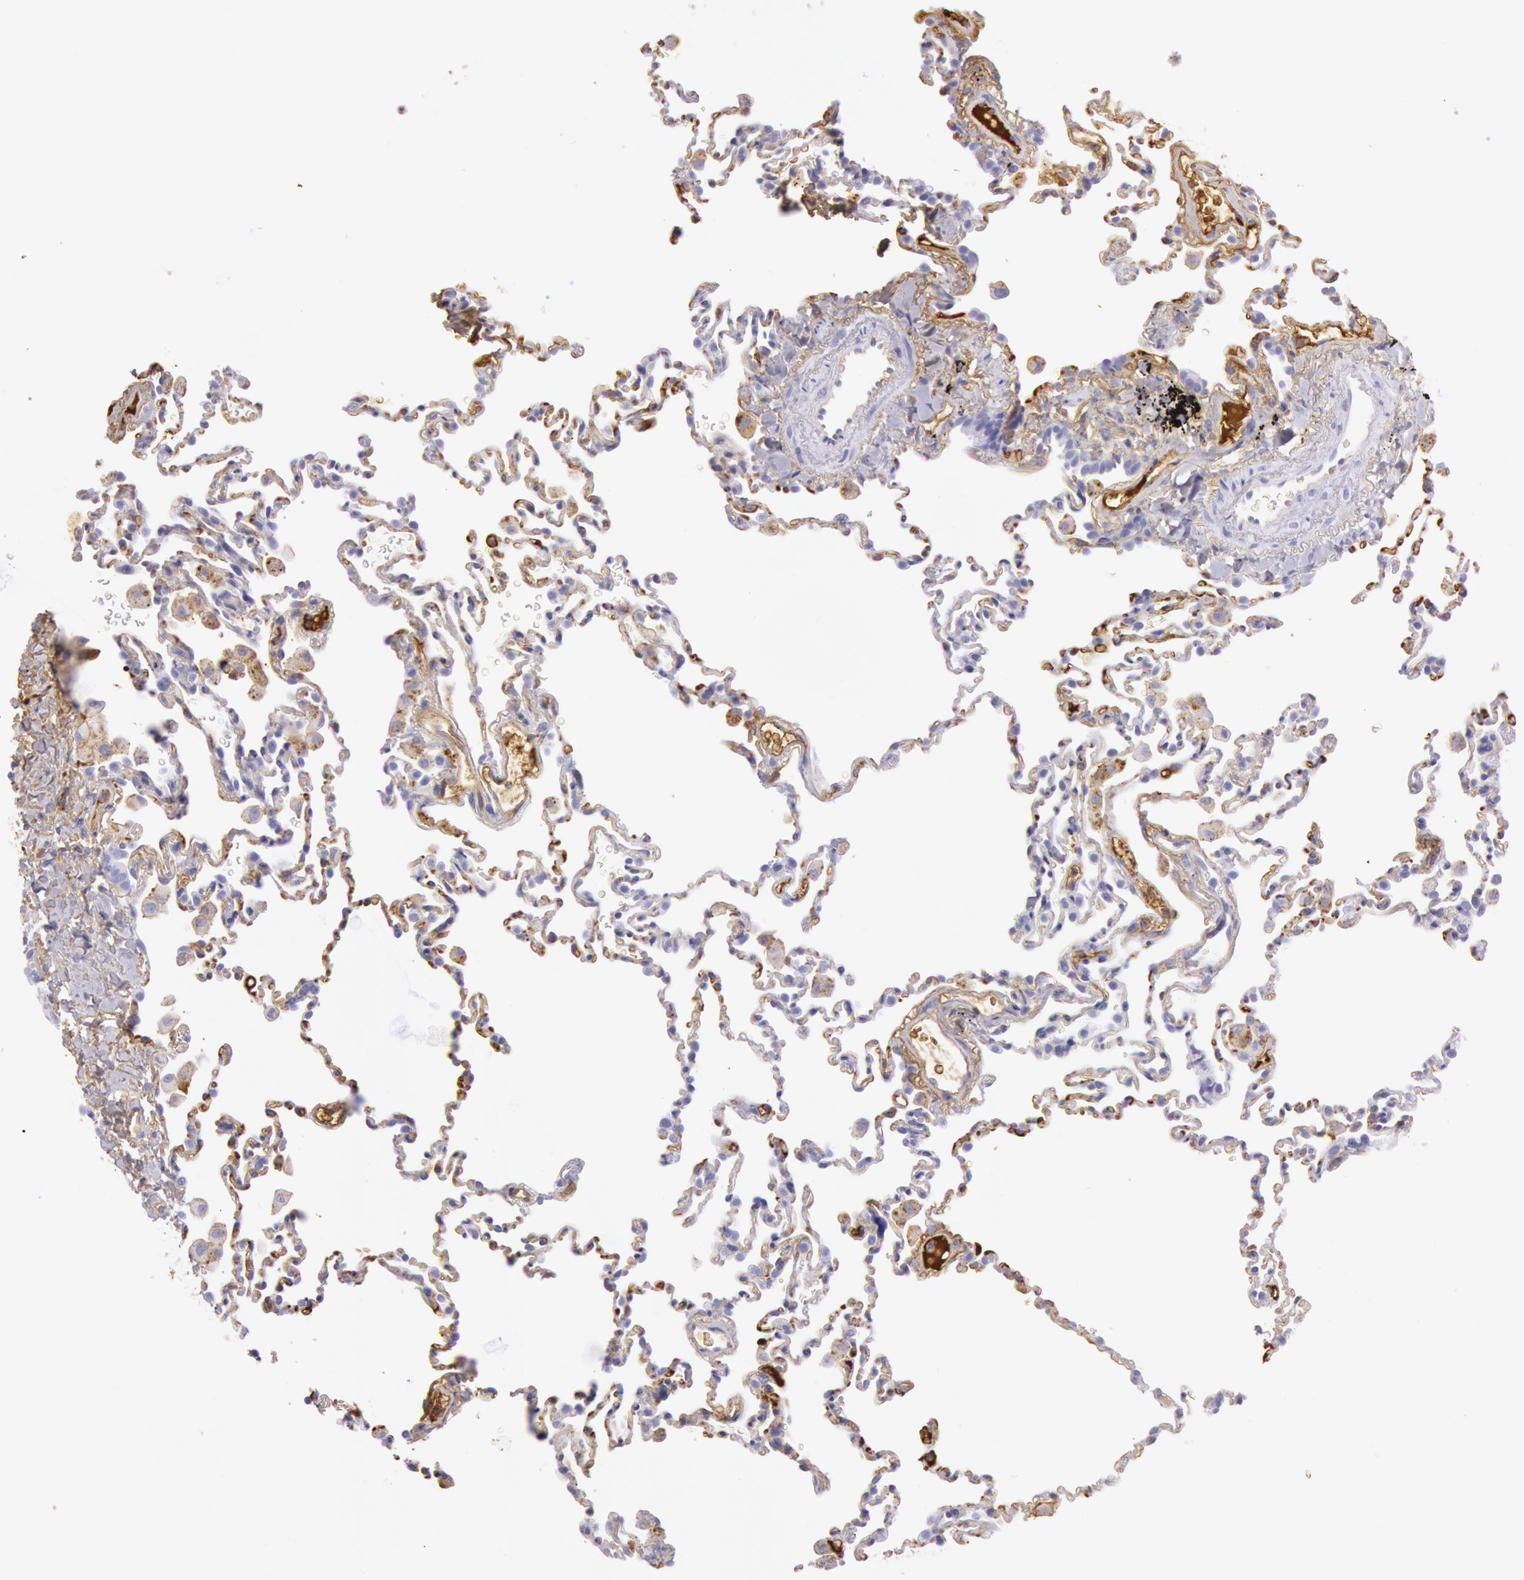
{"staining": {"intensity": "moderate", "quantity": ">75%", "location": "cytoplasmic/membranous"}, "tissue": "lung", "cell_type": "Alveolar cells", "image_type": "normal", "snomed": [{"axis": "morphology", "description": "Normal tissue, NOS"}, {"axis": "topography", "description": "Lung"}], "caption": "High-power microscopy captured an immunohistochemistry (IHC) photomicrograph of normal lung, revealing moderate cytoplasmic/membranous staining in about >75% of alveolar cells.", "gene": "IGHG1", "patient": {"sex": "male", "age": 59}}